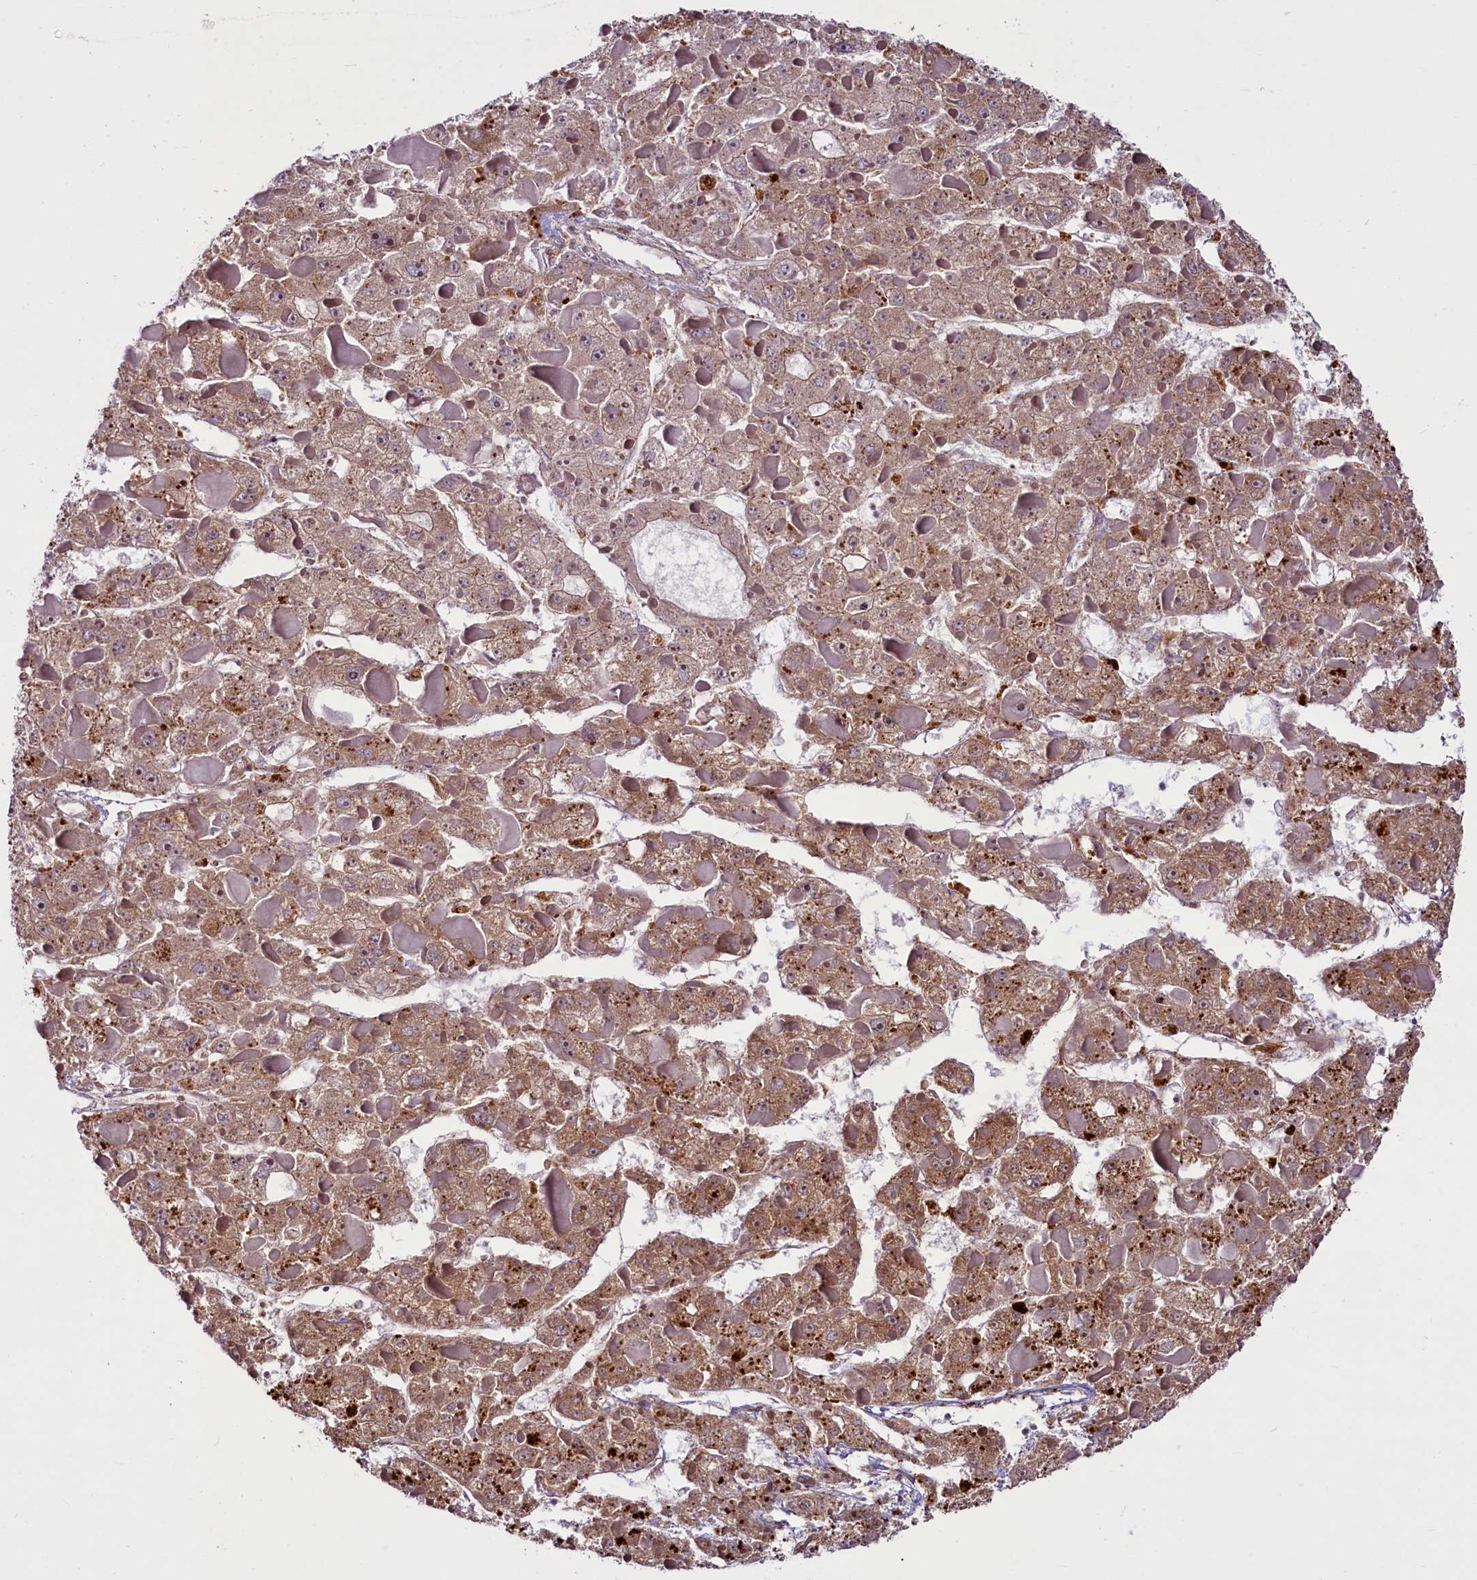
{"staining": {"intensity": "moderate", "quantity": ">75%", "location": "cytoplasmic/membranous"}, "tissue": "liver cancer", "cell_type": "Tumor cells", "image_type": "cancer", "snomed": [{"axis": "morphology", "description": "Carcinoma, Hepatocellular, NOS"}, {"axis": "topography", "description": "Liver"}], "caption": "Moderate cytoplasmic/membranous positivity is seen in about >75% of tumor cells in liver hepatocellular carcinoma.", "gene": "RSBN1", "patient": {"sex": "female", "age": 73}}